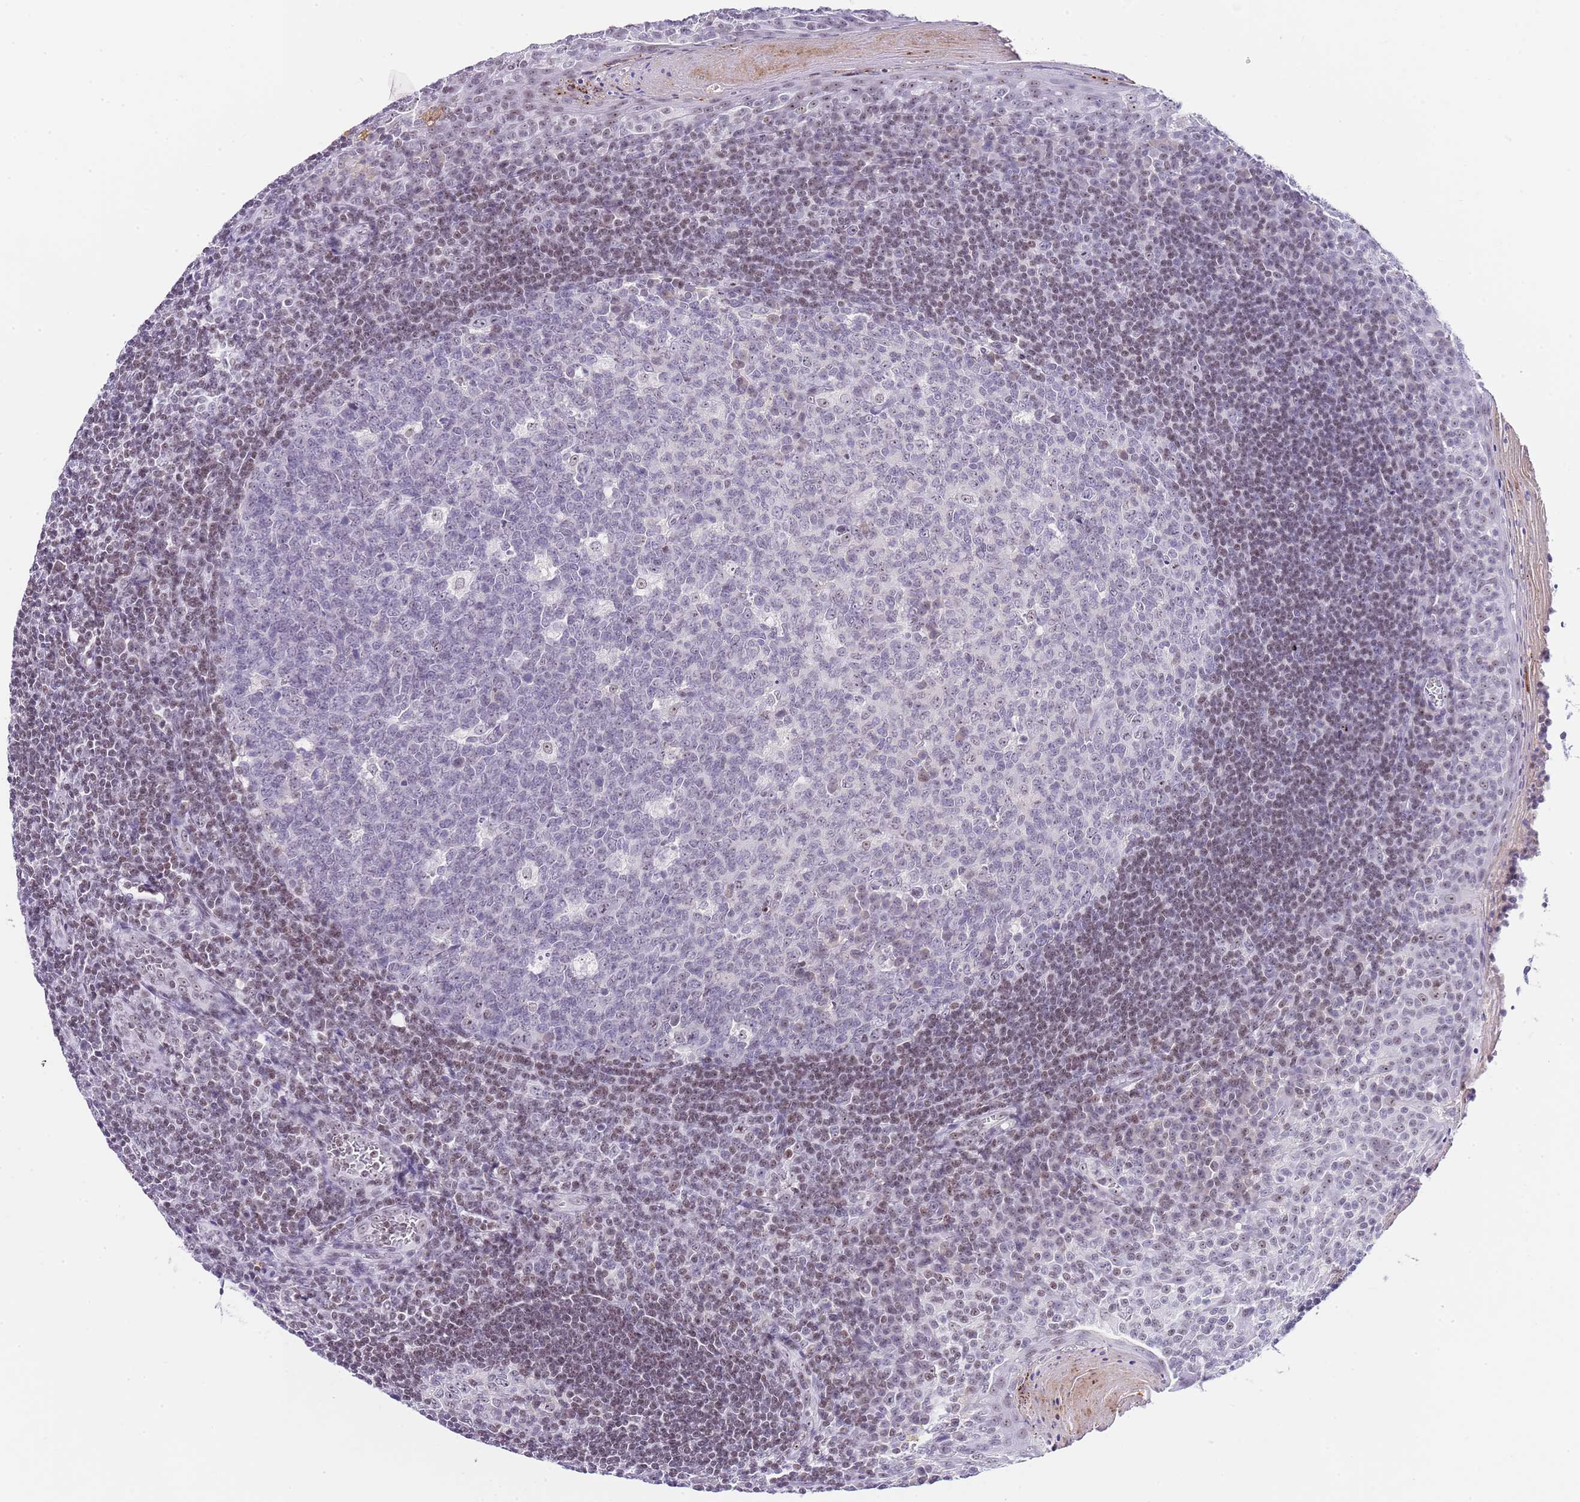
{"staining": {"intensity": "weak", "quantity": "<25%", "location": "nuclear"}, "tissue": "tonsil", "cell_type": "Germinal center cells", "image_type": "normal", "snomed": [{"axis": "morphology", "description": "Normal tissue, NOS"}, {"axis": "topography", "description": "Tonsil"}], "caption": "Micrograph shows no significant protein staining in germinal center cells of benign tonsil.", "gene": "NOP56", "patient": {"sex": "male", "age": 27}}